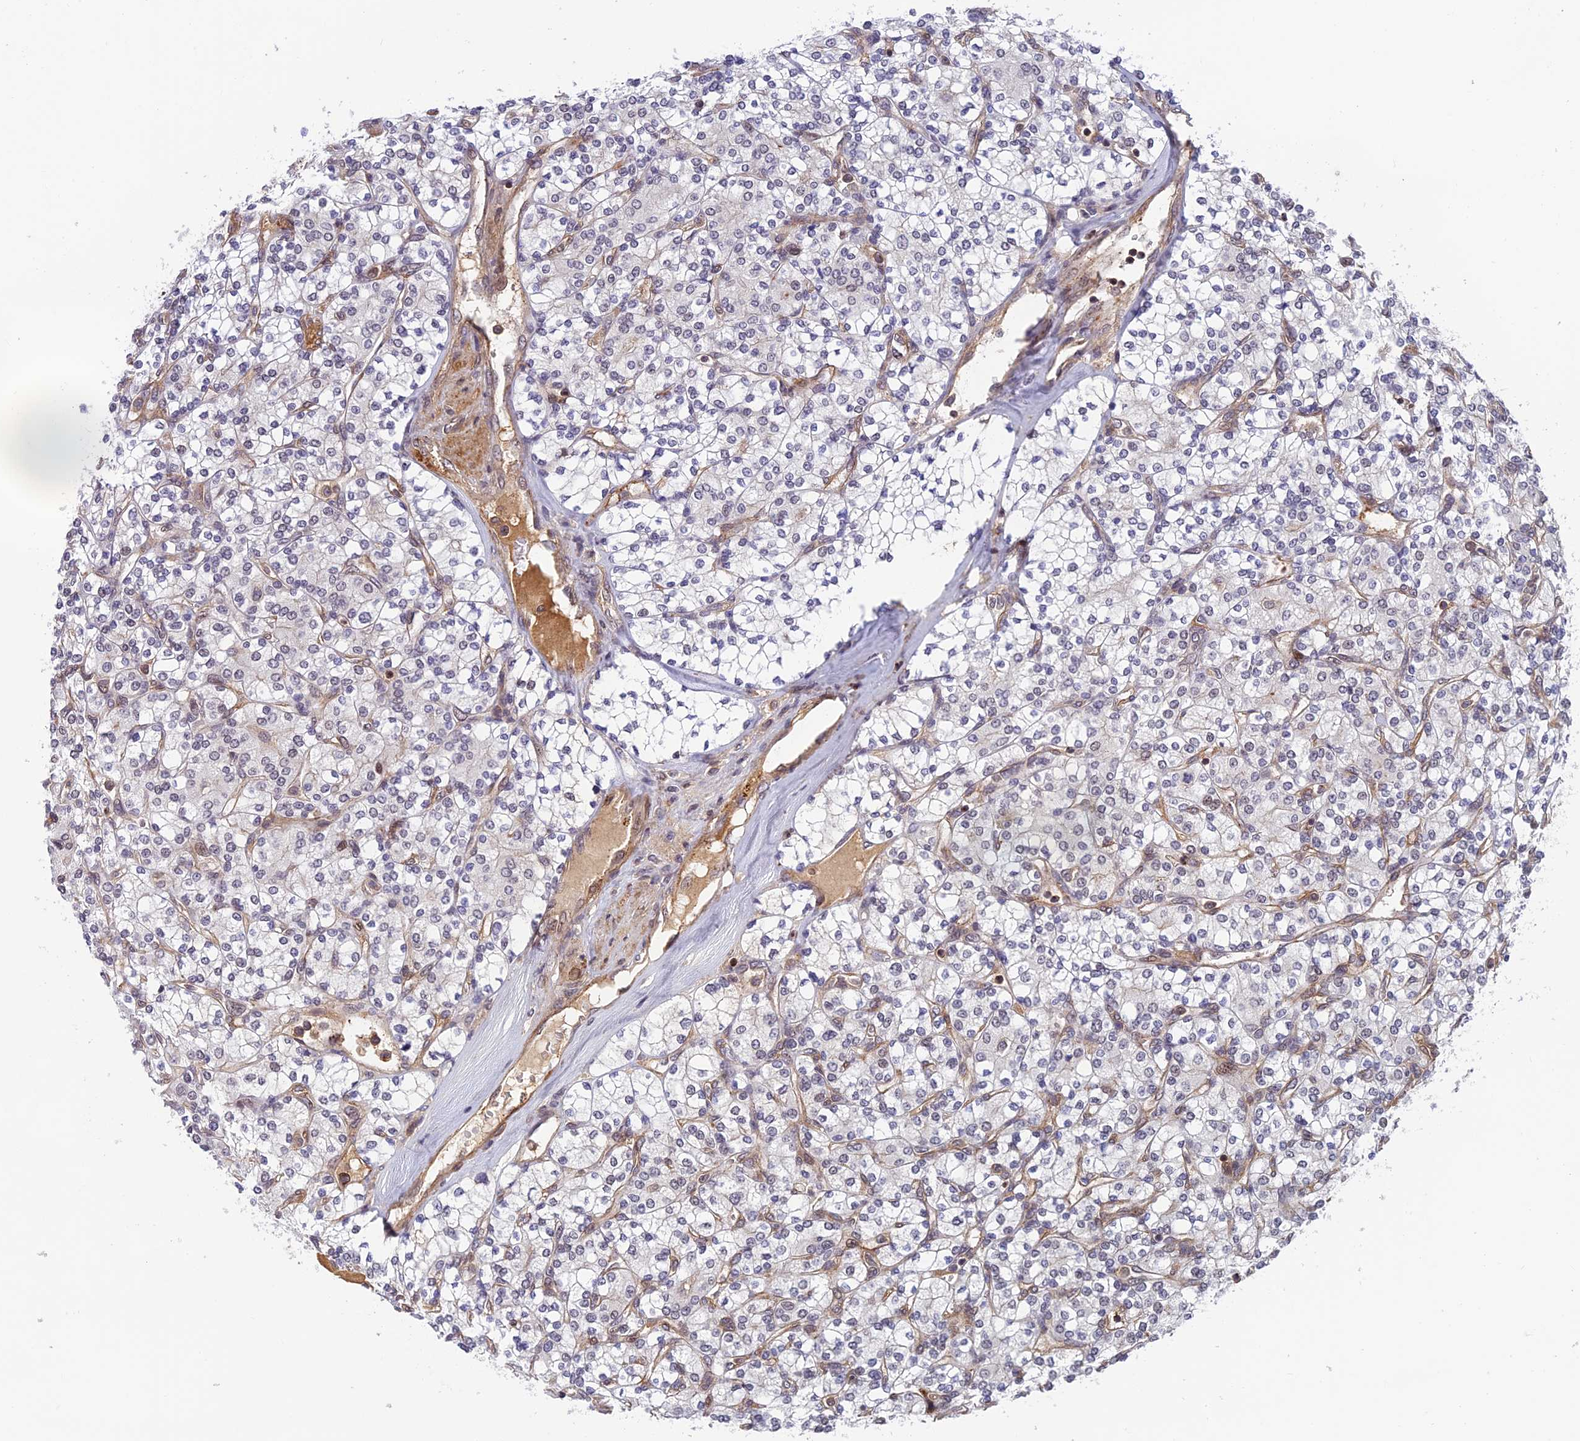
{"staining": {"intensity": "negative", "quantity": "none", "location": "none"}, "tissue": "renal cancer", "cell_type": "Tumor cells", "image_type": "cancer", "snomed": [{"axis": "morphology", "description": "Adenocarcinoma, NOS"}, {"axis": "topography", "description": "Kidney"}], "caption": "High magnification brightfield microscopy of renal cancer (adenocarcinoma) stained with DAB (brown) and counterstained with hematoxylin (blue): tumor cells show no significant staining. (Stains: DAB immunohistochemistry (IHC) with hematoxylin counter stain, Microscopy: brightfield microscopy at high magnification).", "gene": "OSBPL1A", "patient": {"sex": "male", "age": 77}}